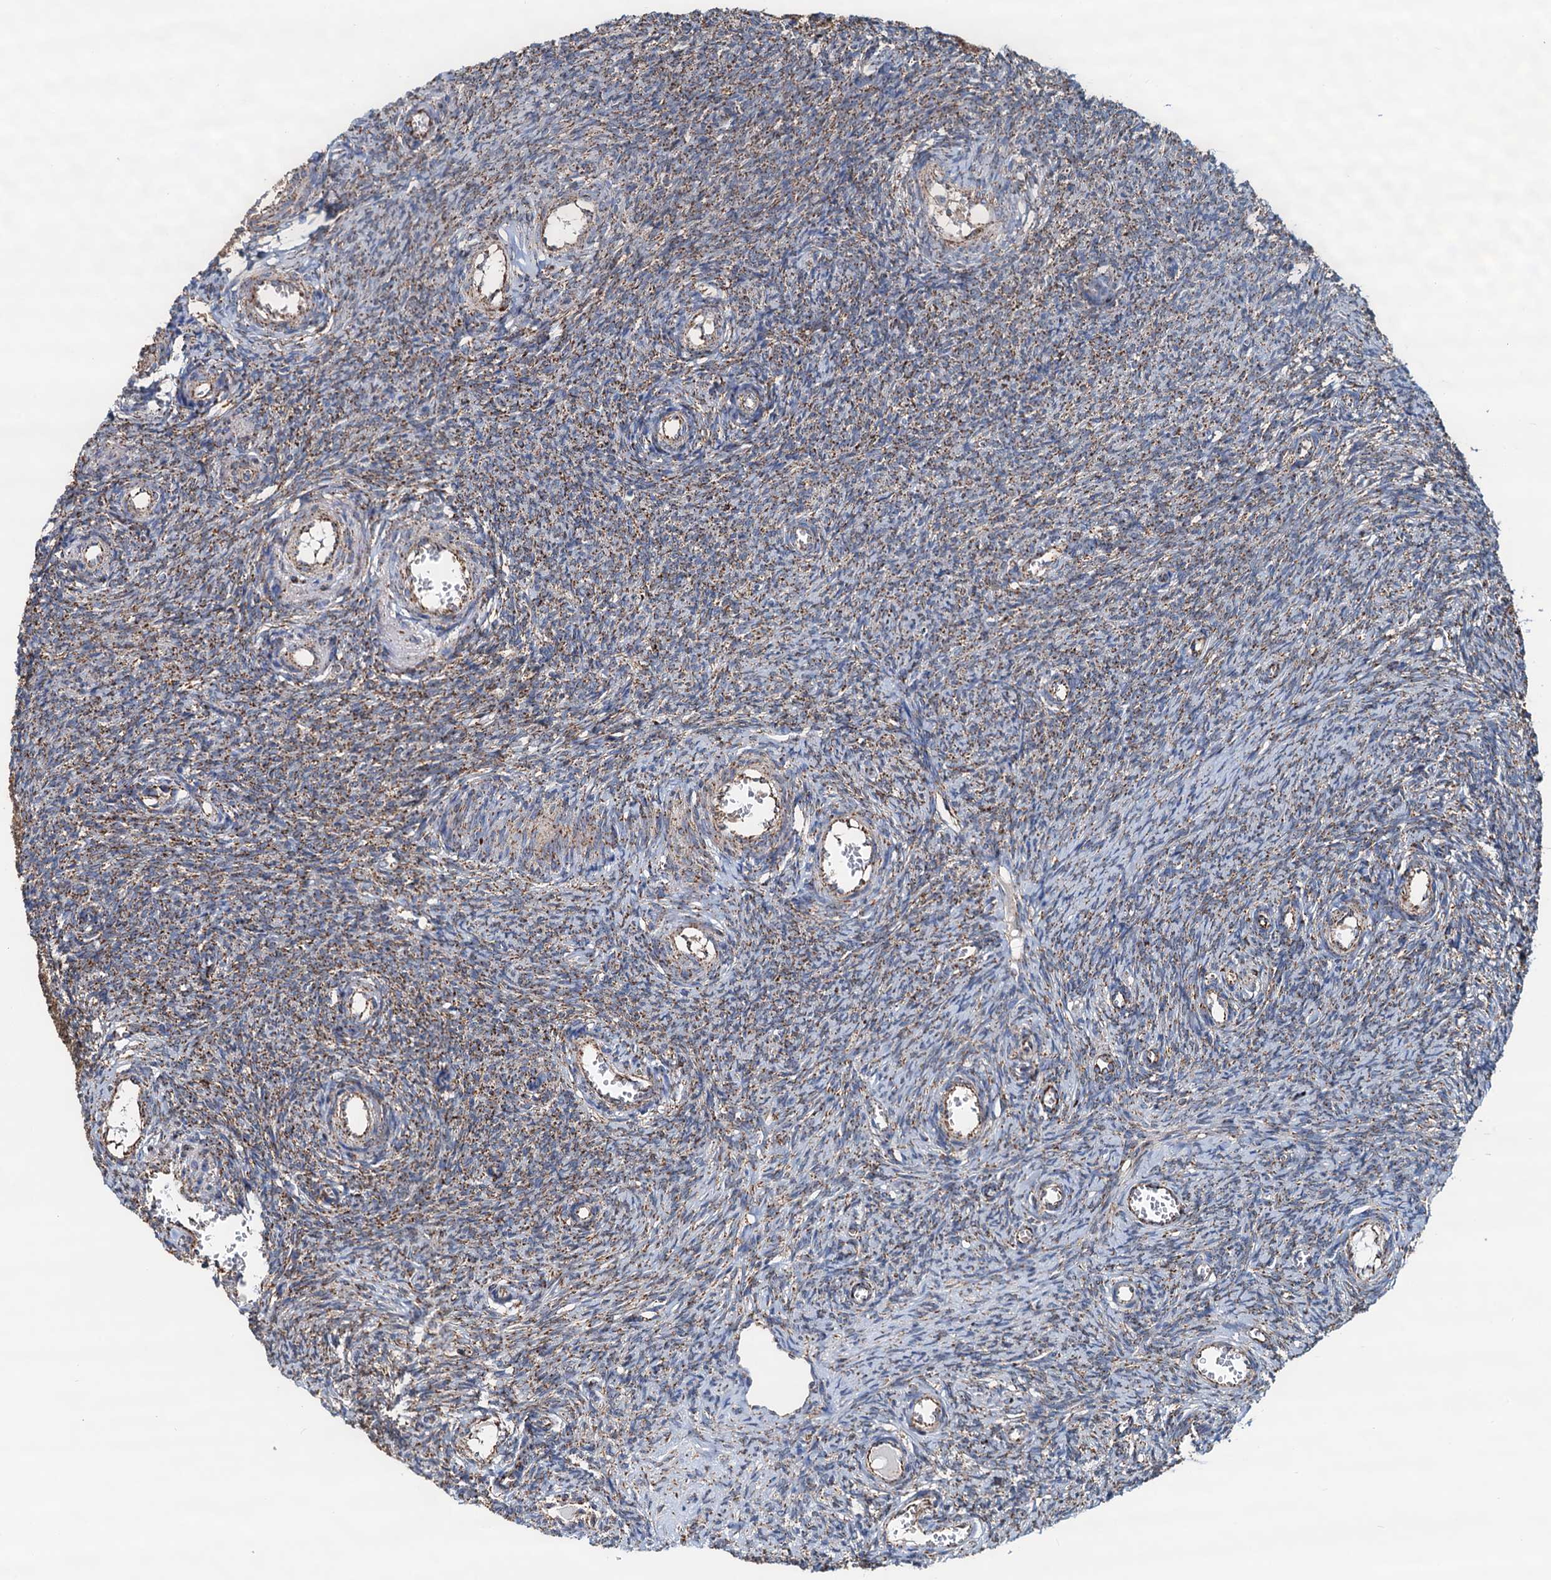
{"staining": {"intensity": "moderate", "quantity": "25%-75%", "location": "cytoplasmic/membranous"}, "tissue": "ovary", "cell_type": "Ovarian stroma cells", "image_type": "normal", "snomed": [{"axis": "morphology", "description": "Normal tissue, NOS"}, {"axis": "topography", "description": "Ovary"}], "caption": "The photomicrograph demonstrates staining of benign ovary, revealing moderate cytoplasmic/membranous protein positivity (brown color) within ovarian stroma cells.", "gene": "AAGAB", "patient": {"sex": "female", "age": 44}}